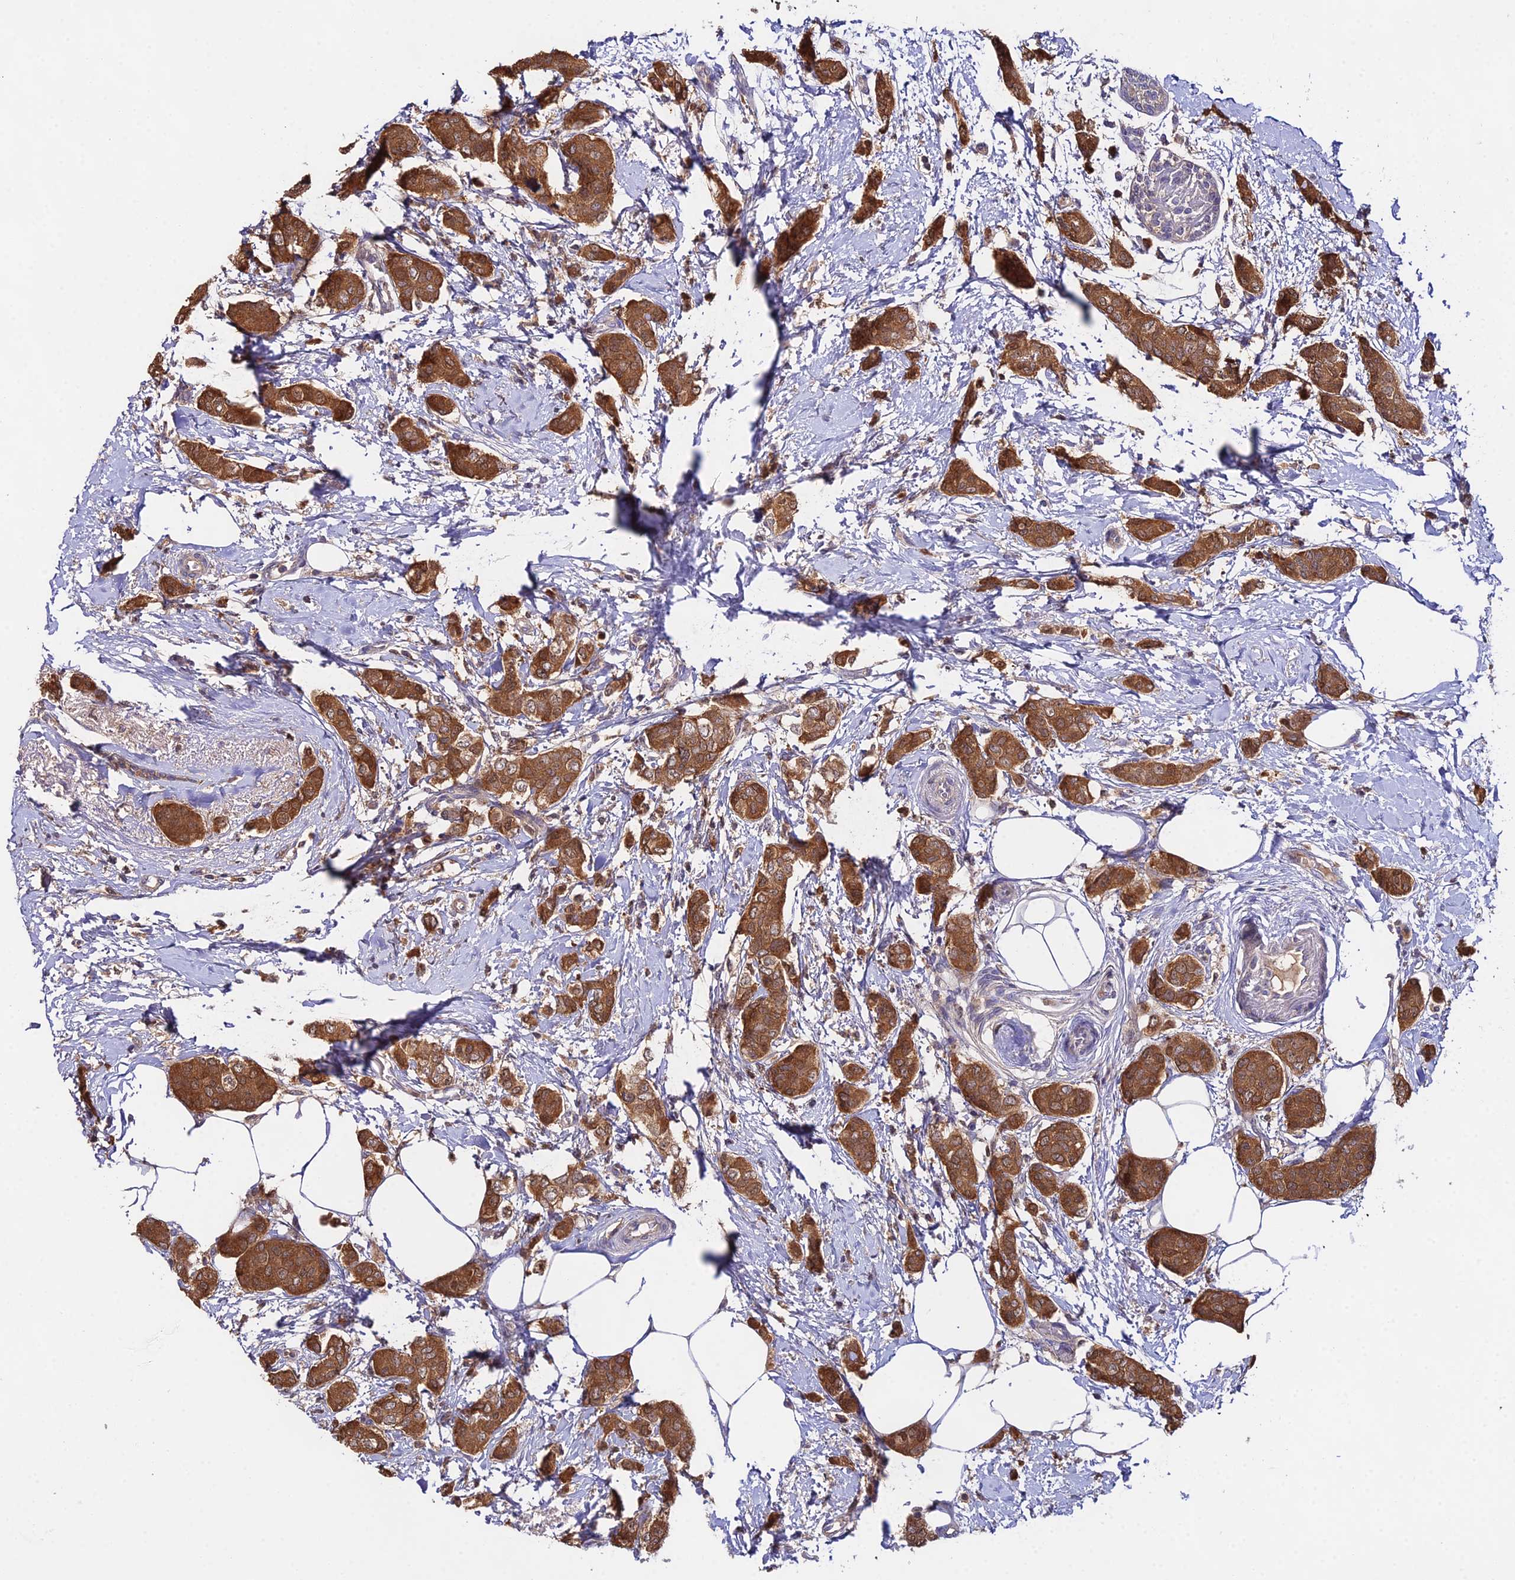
{"staining": {"intensity": "strong", "quantity": ">75%", "location": "cytoplasmic/membranous"}, "tissue": "breast cancer", "cell_type": "Tumor cells", "image_type": "cancer", "snomed": [{"axis": "morphology", "description": "Duct carcinoma"}, {"axis": "topography", "description": "Breast"}], "caption": "Immunohistochemistry histopathology image of neoplastic tissue: breast cancer (invasive ductal carcinoma) stained using immunohistochemistry (IHC) shows high levels of strong protein expression localized specifically in the cytoplasmic/membranous of tumor cells, appearing as a cytoplasmic/membranous brown color.", "gene": "FBP1", "patient": {"sex": "female", "age": 72}}